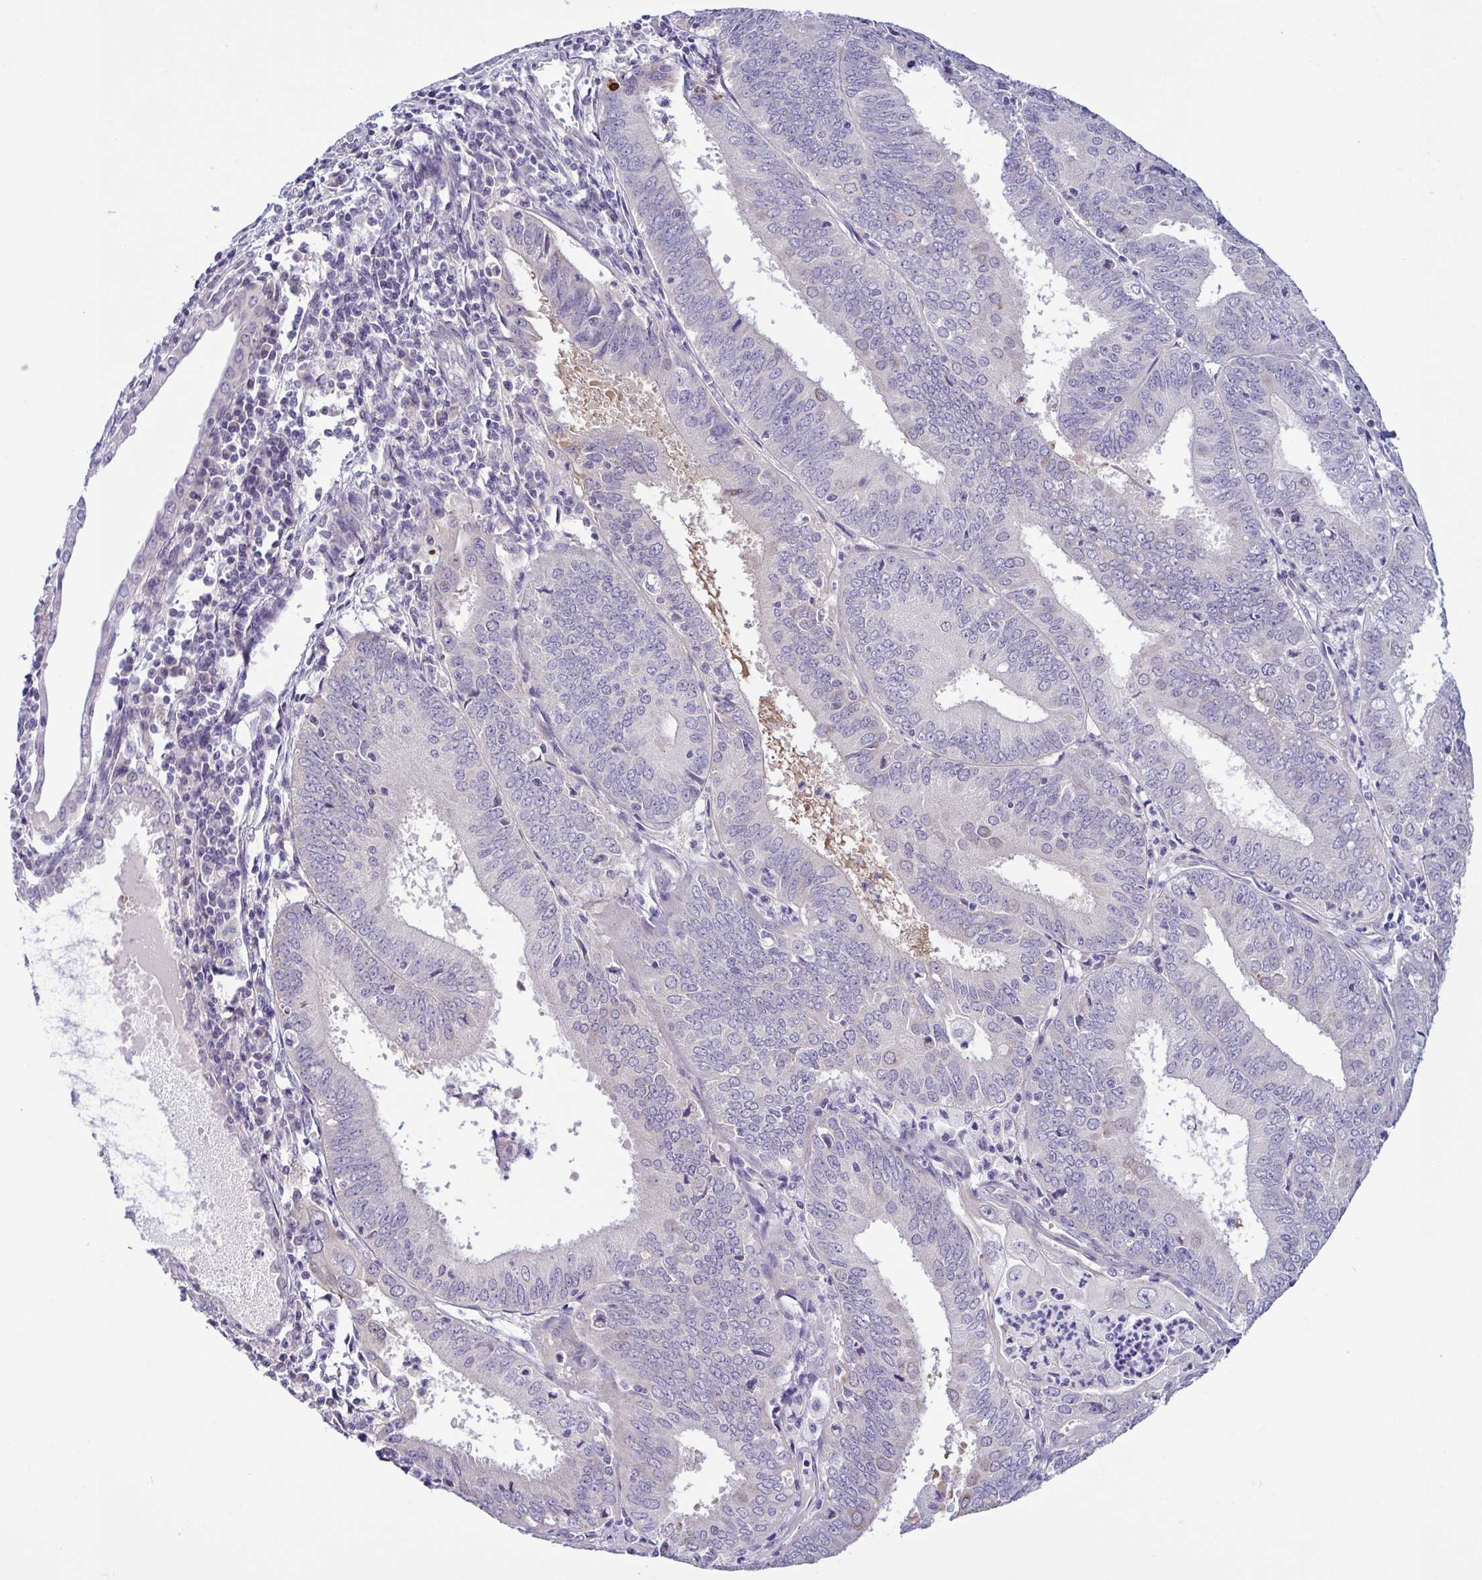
{"staining": {"intensity": "negative", "quantity": "none", "location": "none"}, "tissue": "cervical cancer", "cell_type": "Tumor cells", "image_type": "cancer", "snomed": [{"axis": "morphology", "description": "Adenocarcinoma, NOS"}, {"axis": "topography", "description": "Cervix"}], "caption": "A high-resolution image shows immunohistochemistry (IHC) staining of adenocarcinoma (cervical), which reveals no significant positivity in tumor cells. Nuclei are stained in blue.", "gene": "SYNPO2L", "patient": {"sex": "female", "age": 56}}